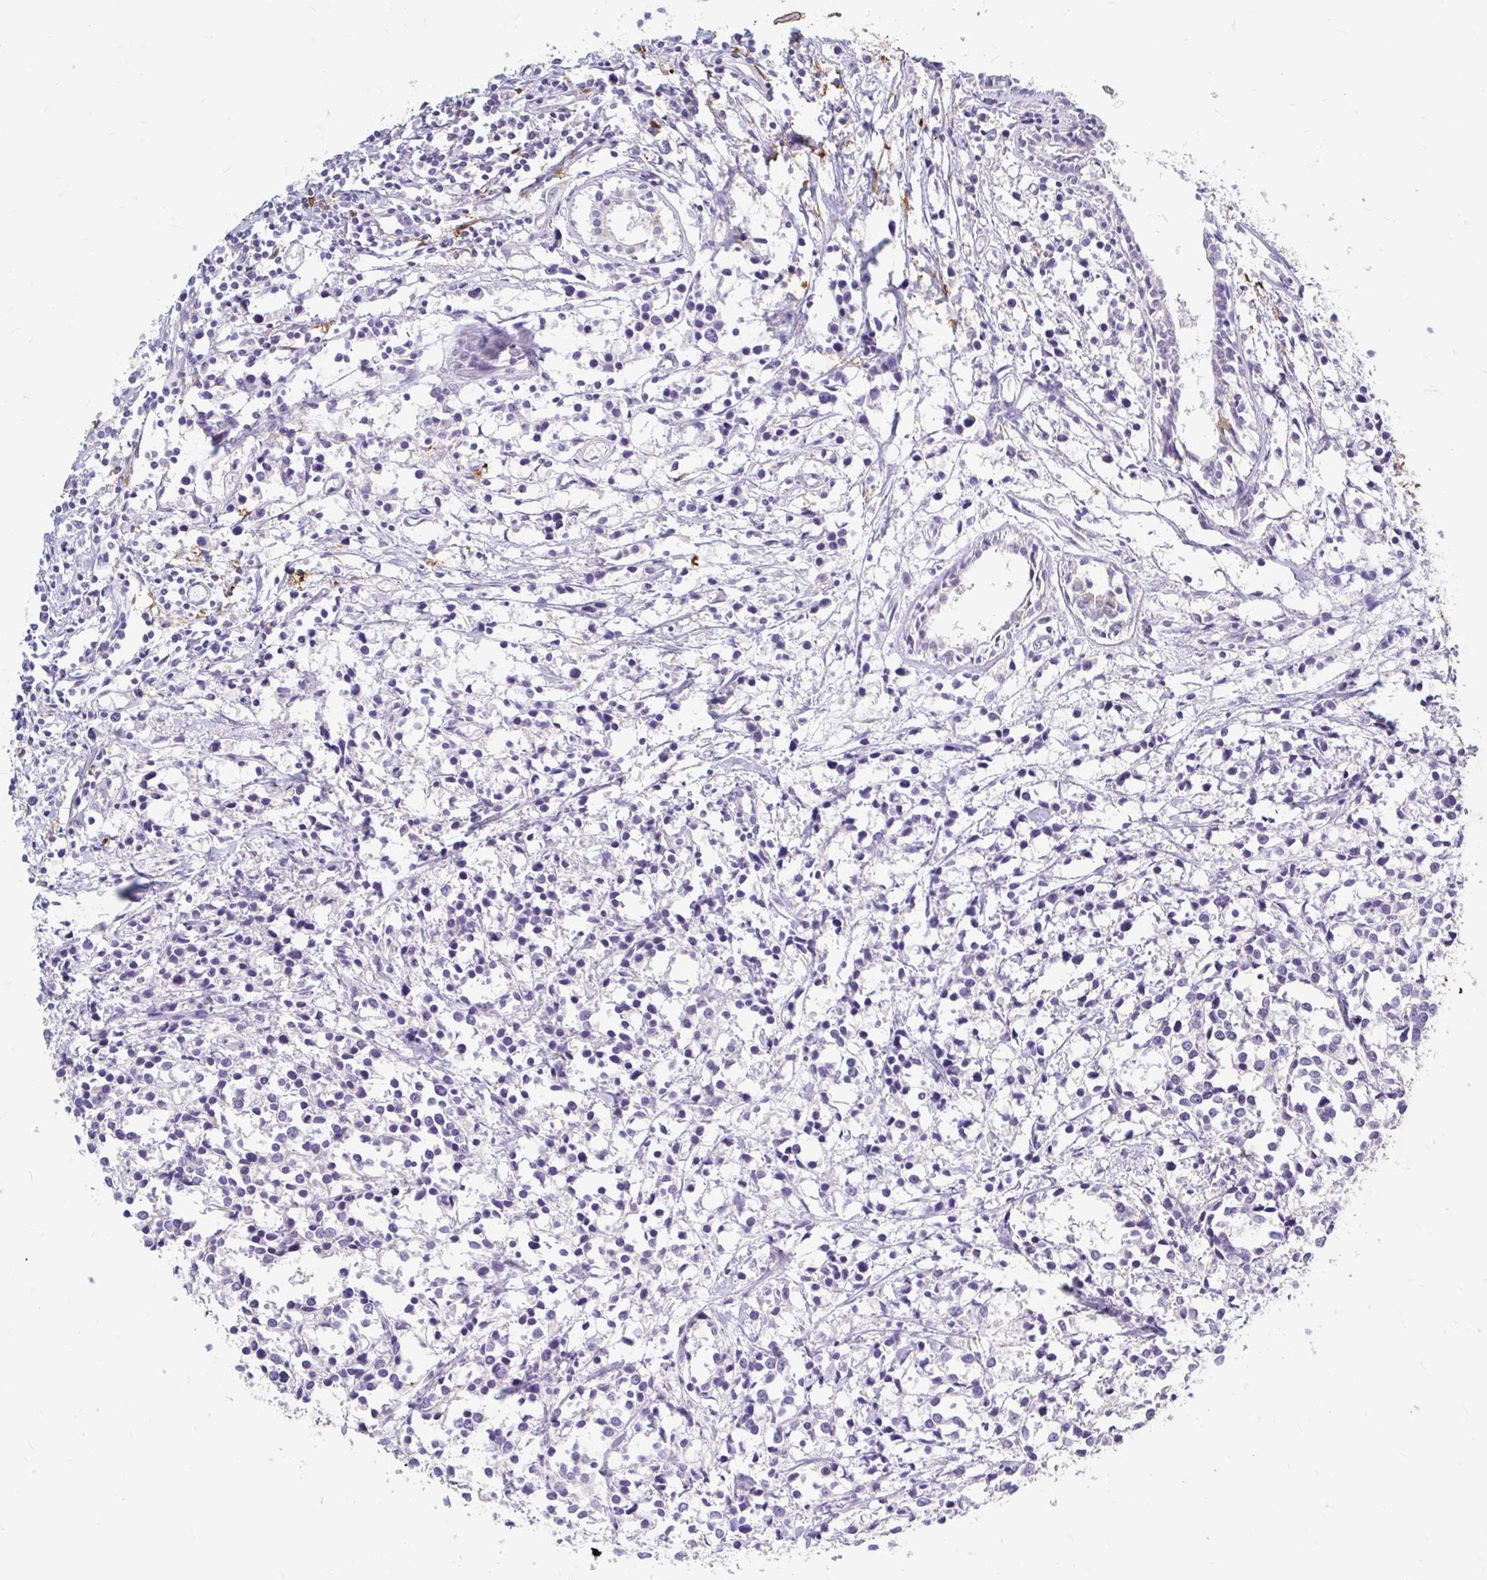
{"staining": {"intensity": "negative", "quantity": "none", "location": "none"}, "tissue": "breast cancer", "cell_type": "Tumor cells", "image_type": "cancer", "snomed": [{"axis": "morphology", "description": "Duct carcinoma"}, {"axis": "topography", "description": "Breast"}], "caption": "This is a histopathology image of immunohistochemistry staining of intraductal carcinoma (breast), which shows no positivity in tumor cells.", "gene": "ADH1A", "patient": {"sex": "female", "age": 80}}